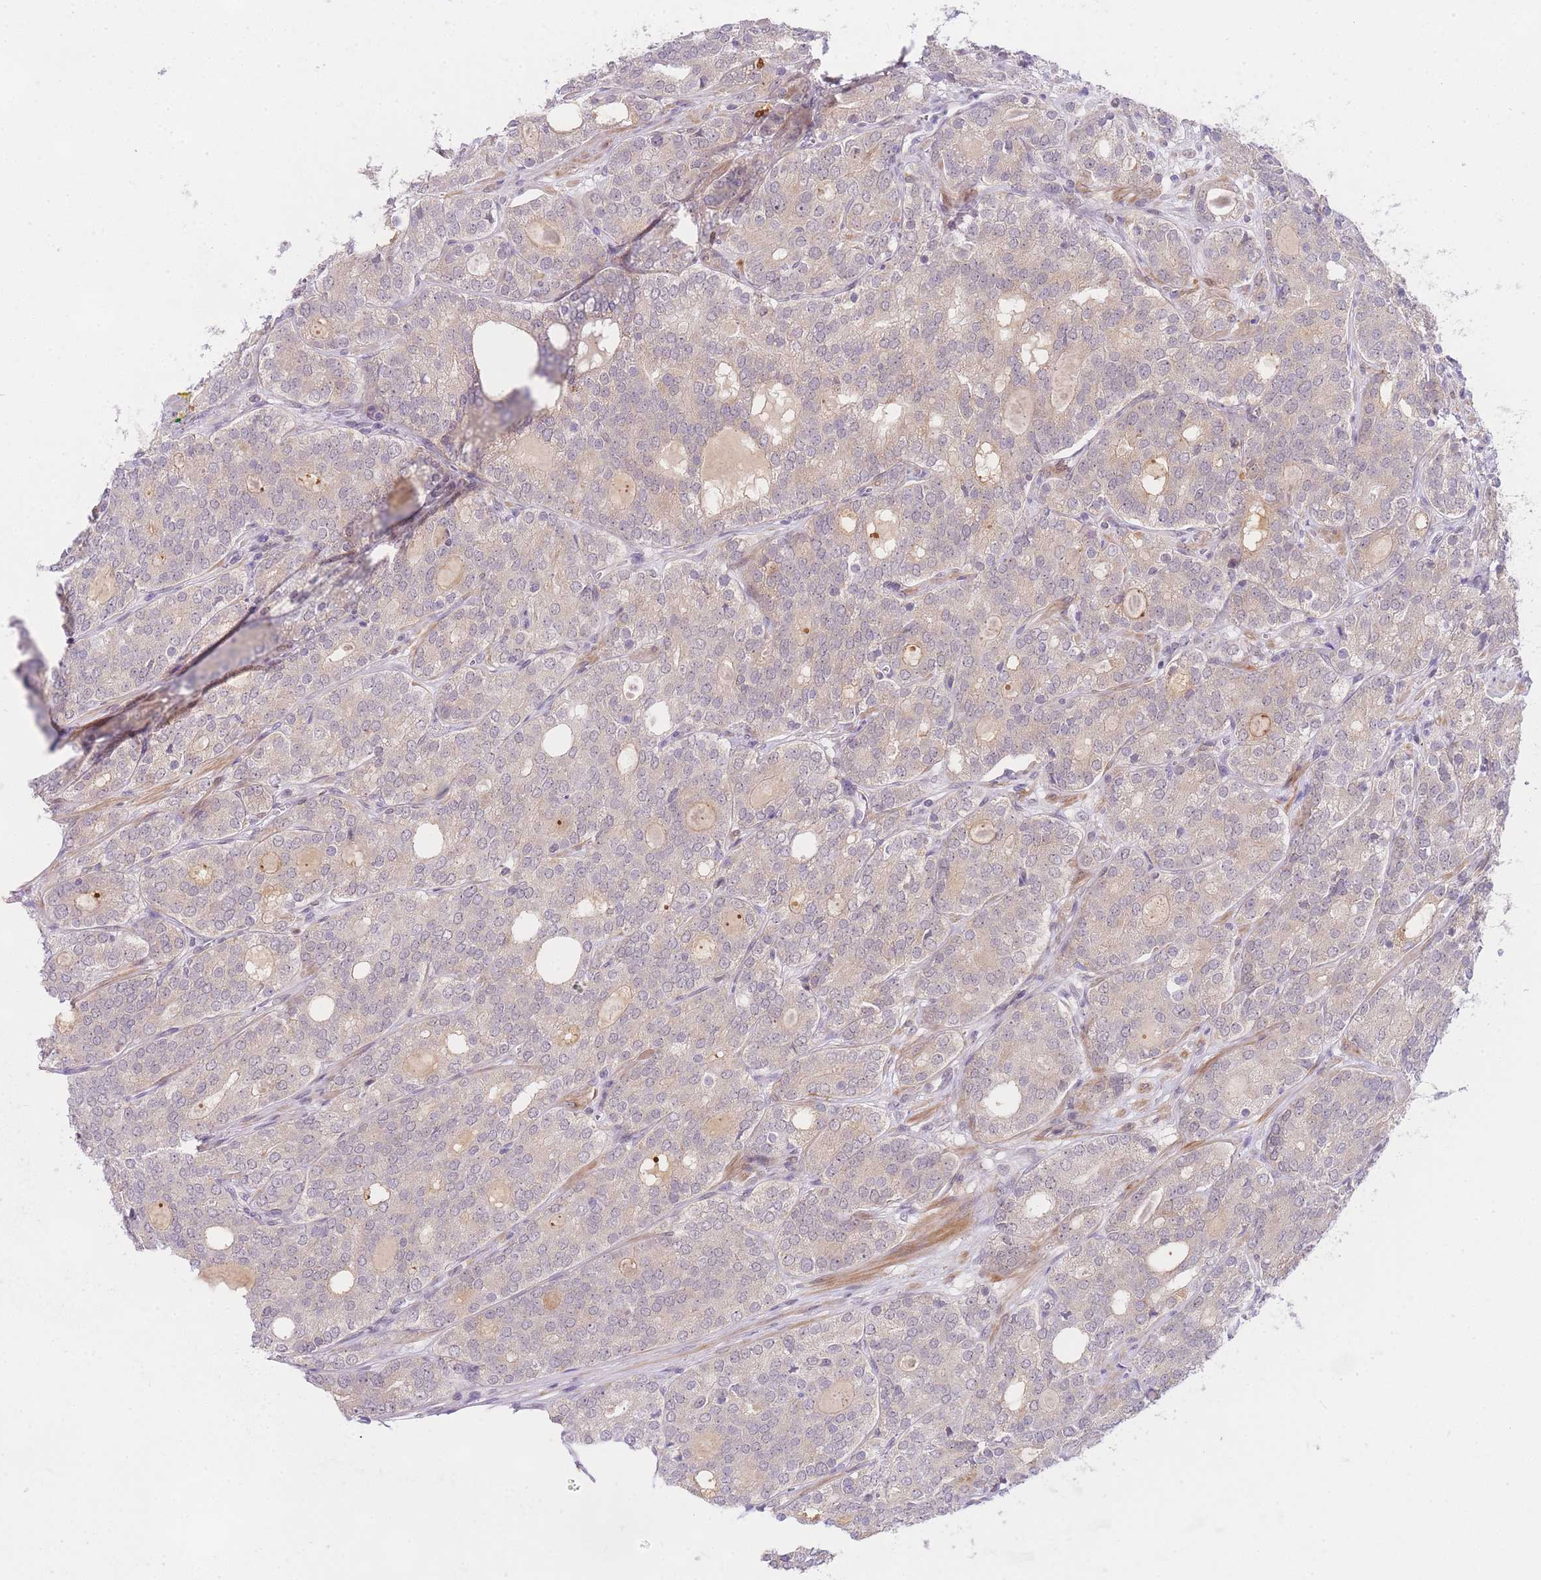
{"staining": {"intensity": "negative", "quantity": "none", "location": "none"}, "tissue": "prostate cancer", "cell_type": "Tumor cells", "image_type": "cancer", "snomed": [{"axis": "morphology", "description": "Adenocarcinoma, High grade"}, {"axis": "topography", "description": "Prostate"}], "caption": "A high-resolution photomicrograph shows IHC staining of adenocarcinoma (high-grade) (prostate), which exhibits no significant staining in tumor cells.", "gene": "SLC25A33", "patient": {"sex": "male", "age": 64}}